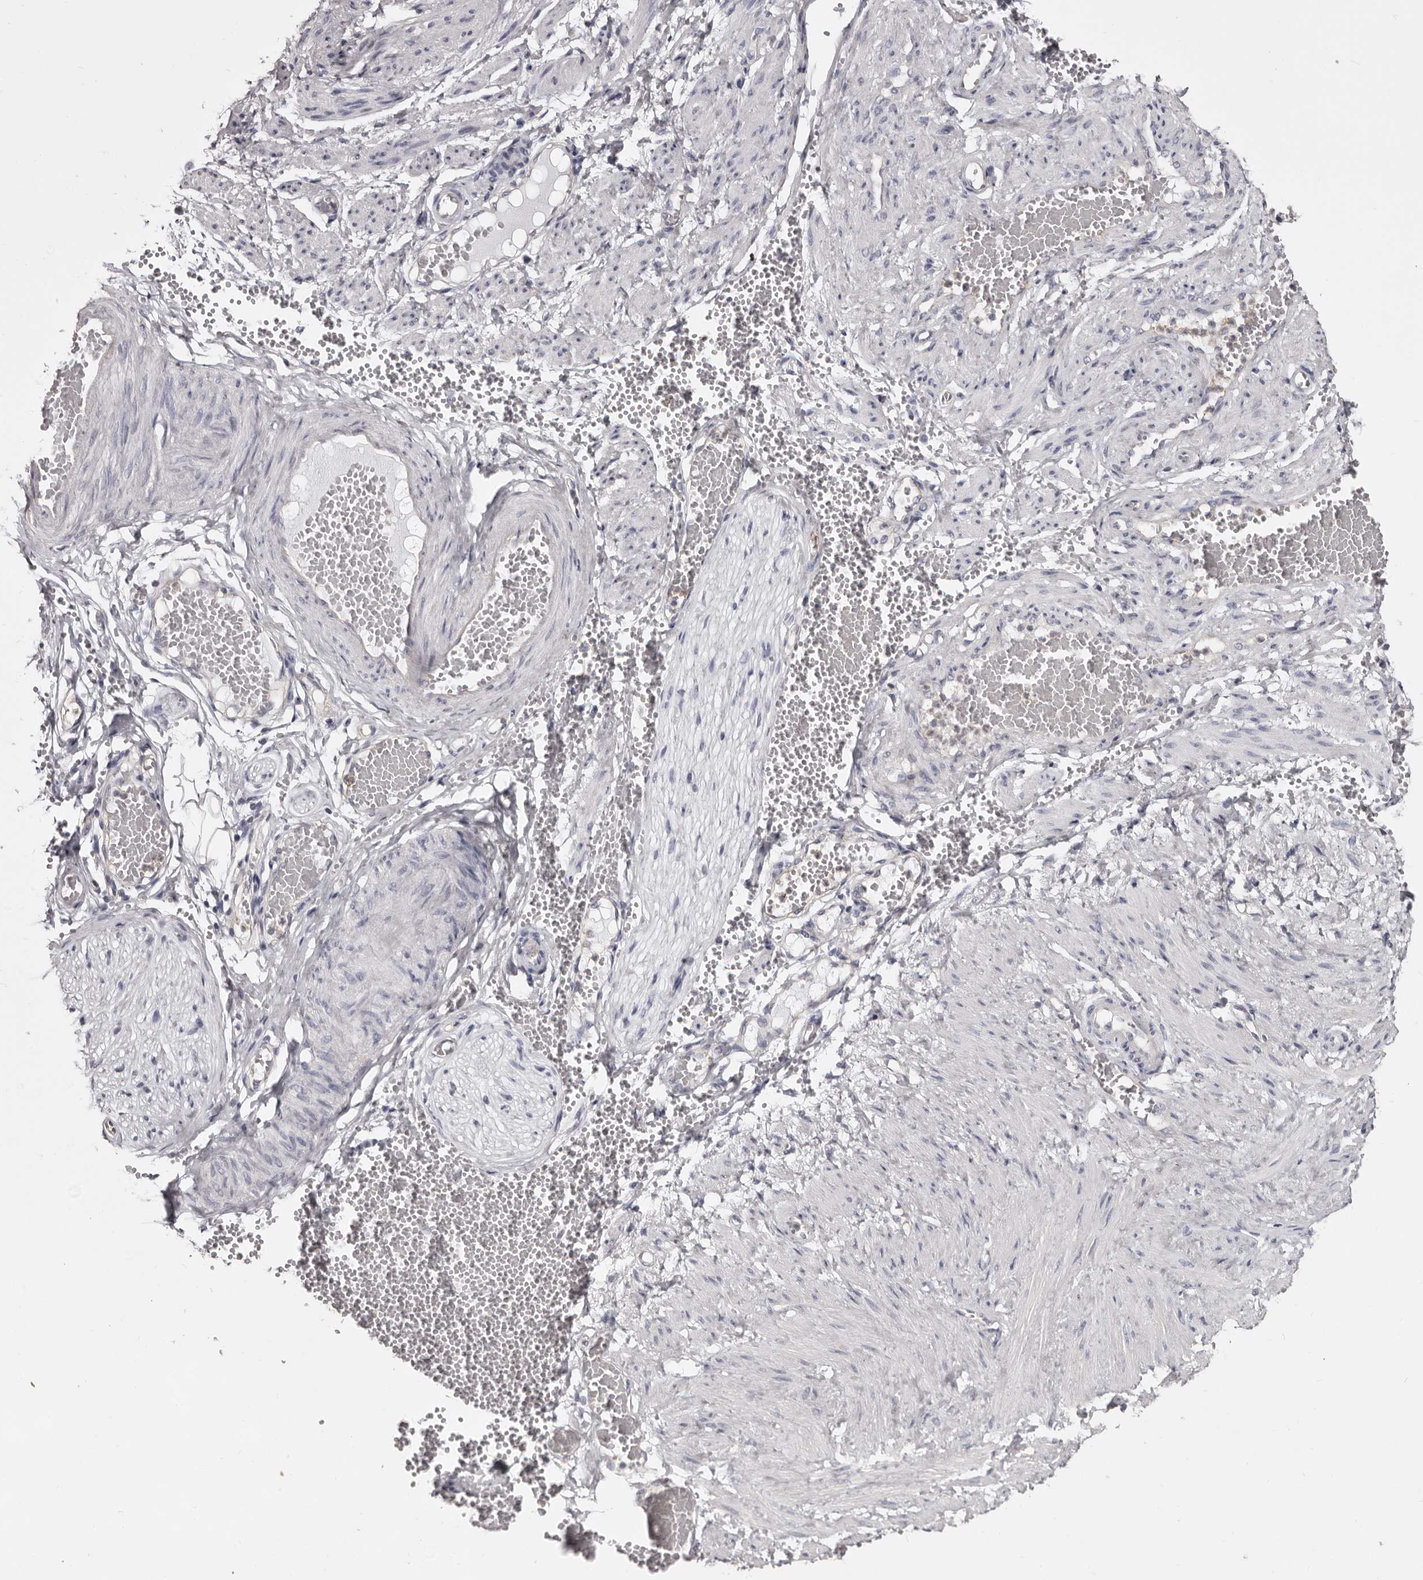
{"staining": {"intensity": "negative", "quantity": "none", "location": "none"}, "tissue": "adipose tissue", "cell_type": "Adipocytes", "image_type": "normal", "snomed": [{"axis": "morphology", "description": "Normal tissue, NOS"}, {"axis": "topography", "description": "Smooth muscle"}, {"axis": "topography", "description": "Peripheral nerve tissue"}], "caption": "The micrograph displays no staining of adipocytes in benign adipose tissue. Brightfield microscopy of IHC stained with DAB (3,3'-diaminobenzidine) (brown) and hematoxylin (blue), captured at high magnification.", "gene": "LAD1", "patient": {"sex": "female", "age": 39}}